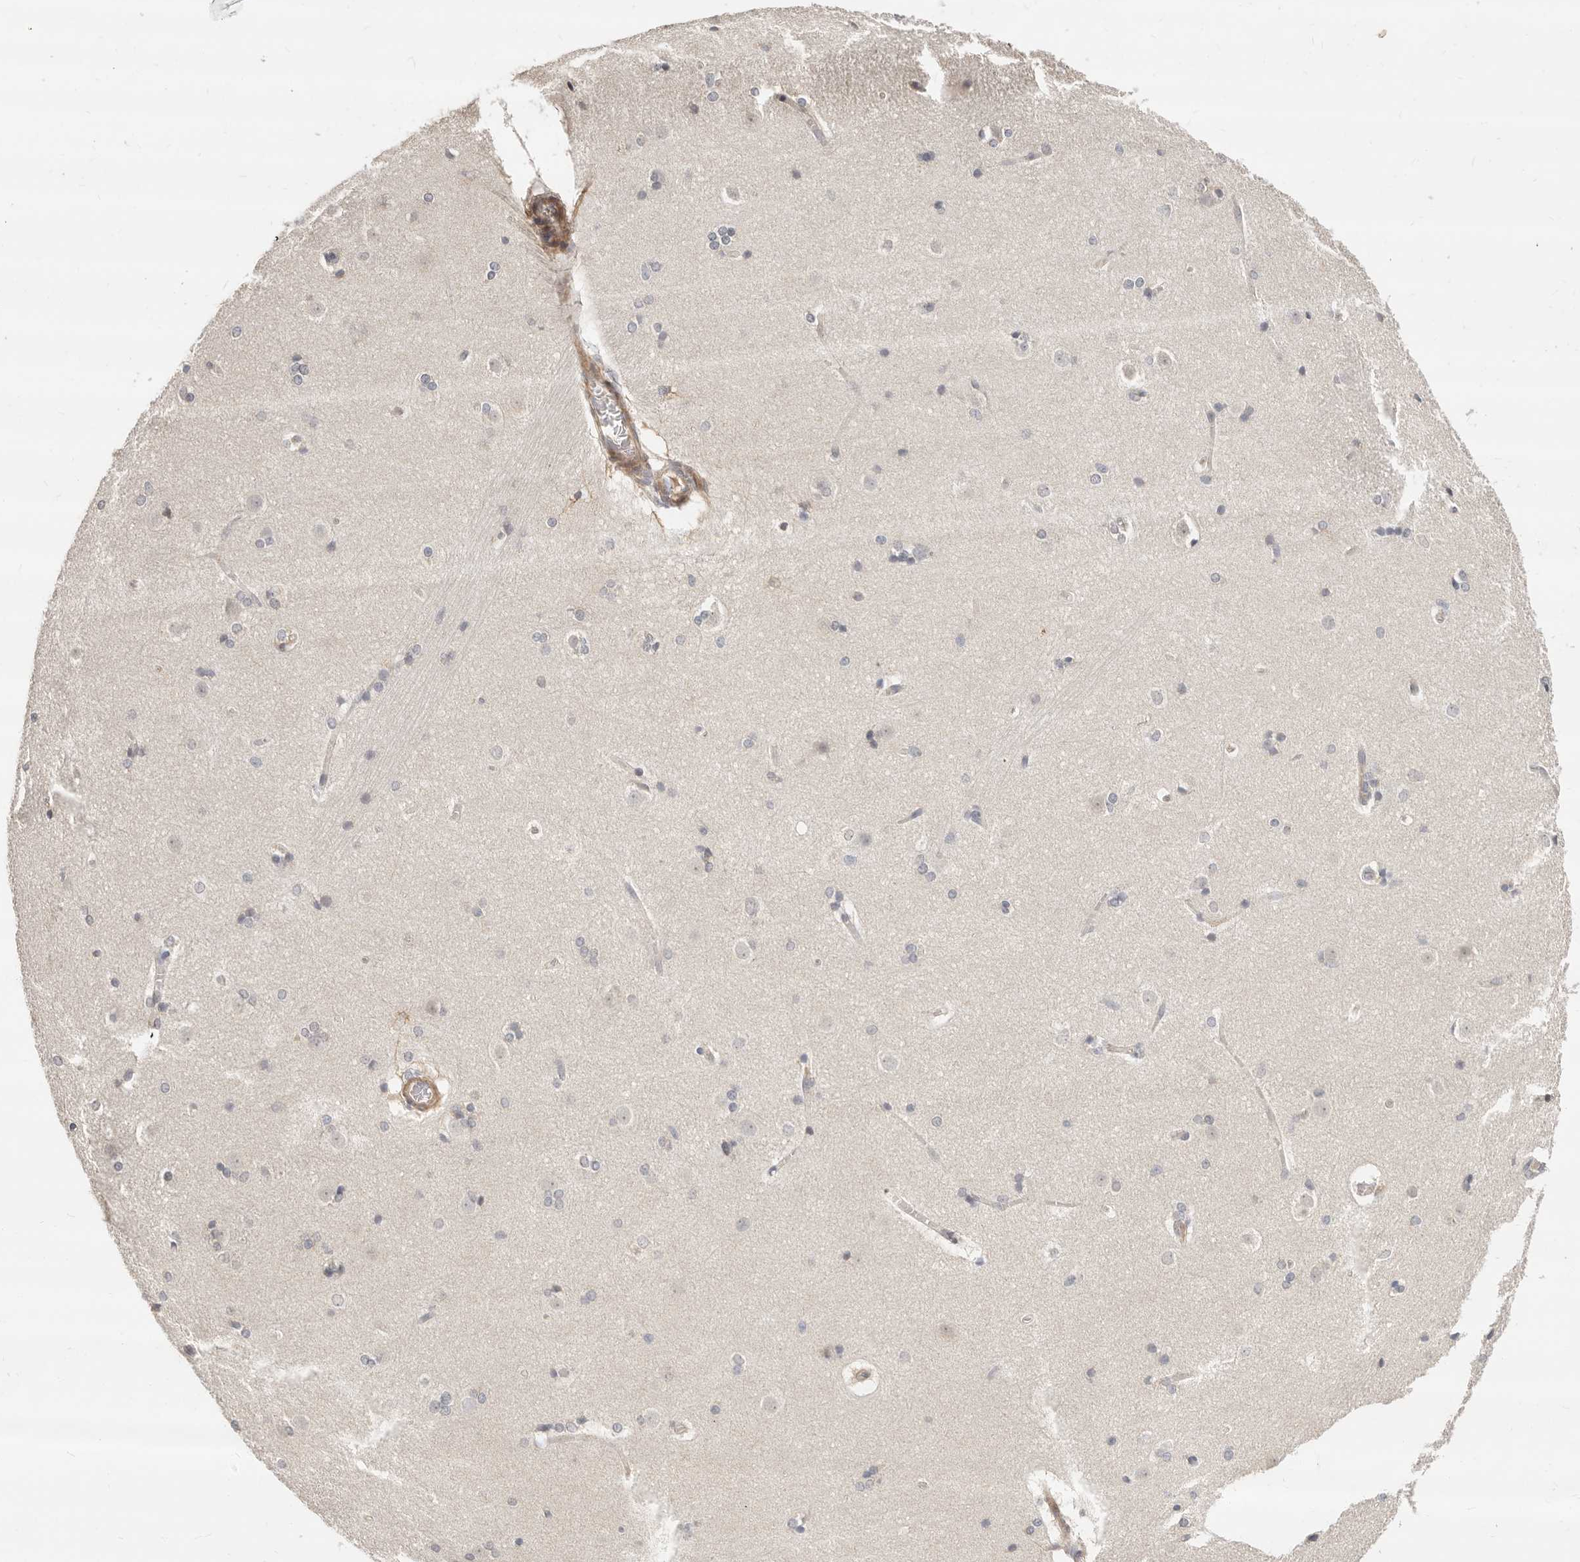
{"staining": {"intensity": "negative", "quantity": "none", "location": "none"}, "tissue": "caudate", "cell_type": "Glial cells", "image_type": "normal", "snomed": [{"axis": "morphology", "description": "Normal tissue, NOS"}, {"axis": "topography", "description": "Lateral ventricle wall"}], "caption": "Glial cells show no significant protein staining in benign caudate. The staining is performed using DAB (3,3'-diaminobenzidine) brown chromogen with nuclei counter-stained in using hematoxylin.", "gene": "ZRANB1", "patient": {"sex": "female", "age": 19}}